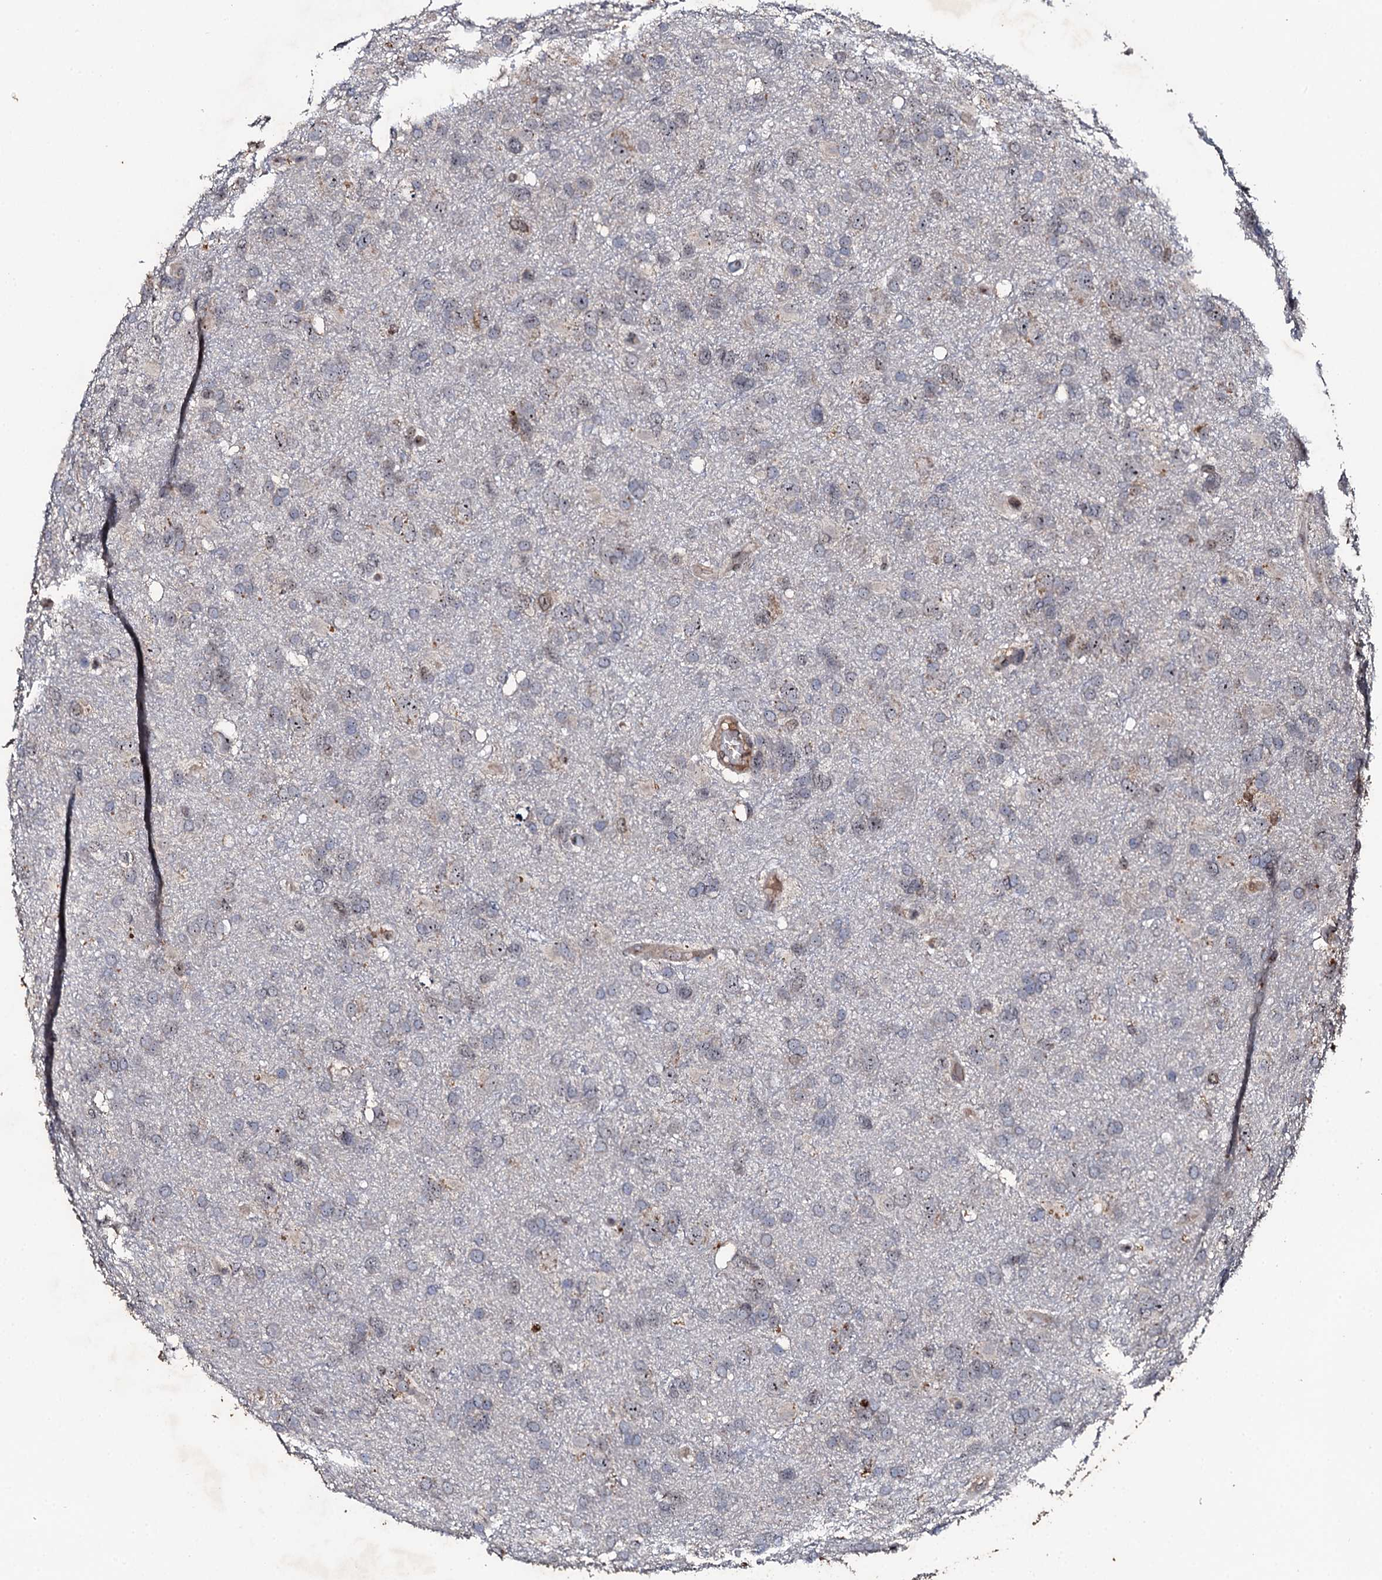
{"staining": {"intensity": "negative", "quantity": "none", "location": "none"}, "tissue": "glioma", "cell_type": "Tumor cells", "image_type": "cancer", "snomed": [{"axis": "morphology", "description": "Glioma, malignant, High grade"}, {"axis": "topography", "description": "Brain"}], "caption": "Glioma was stained to show a protein in brown. There is no significant staining in tumor cells. Nuclei are stained in blue.", "gene": "FAM111A", "patient": {"sex": "male", "age": 61}}